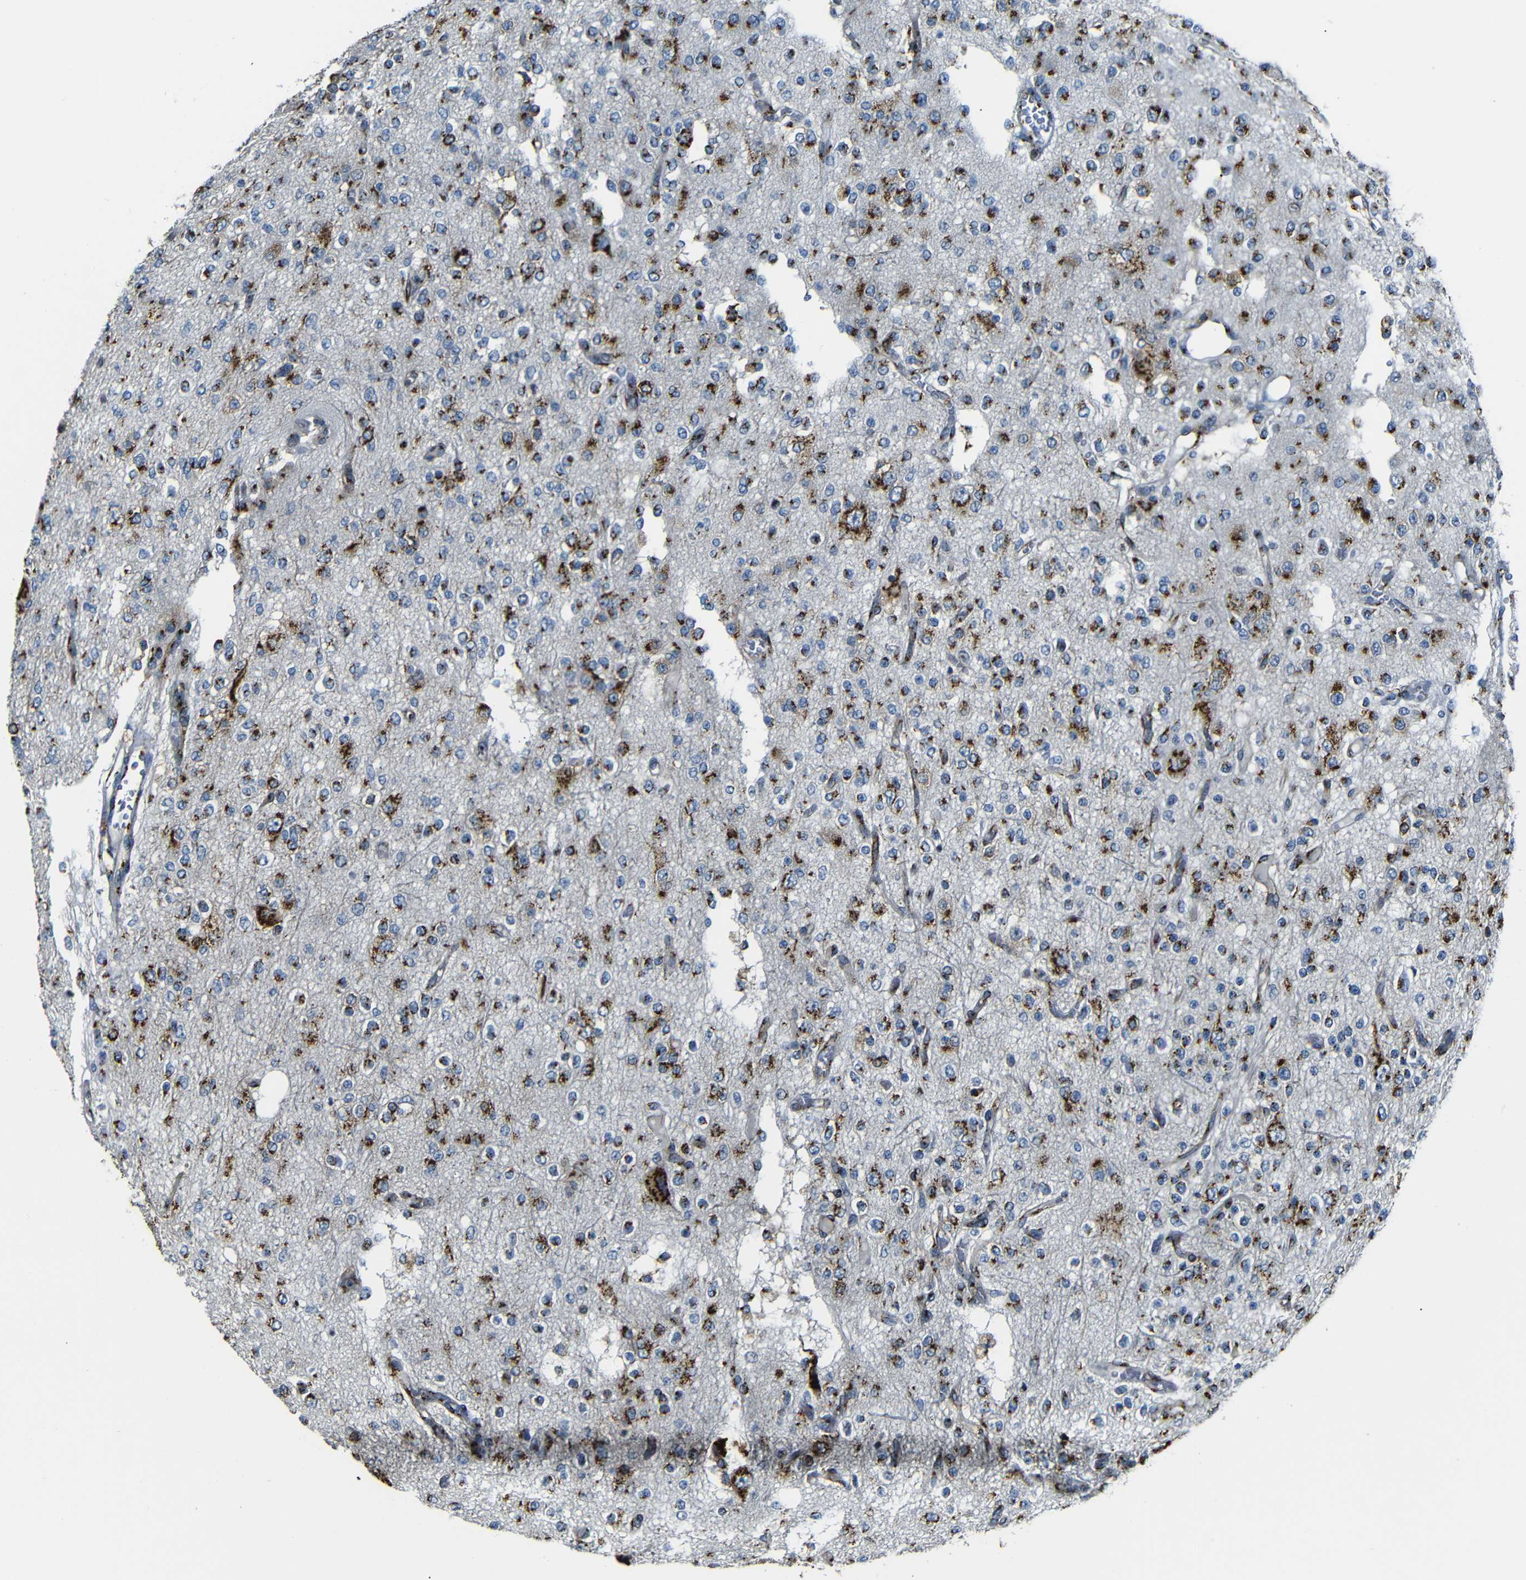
{"staining": {"intensity": "strong", "quantity": ">75%", "location": "cytoplasmic/membranous"}, "tissue": "glioma", "cell_type": "Tumor cells", "image_type": "cancer", "snomed": [{"axis": "morphology", "description": "Glioma, malignant, Low grade"}, {"axis": "topography", "description": "Brain"}], "caption": "Human malignant glioma (low-grade) stained with a protein marker shows strong staining in tumor cells.", "gene": "TGOLN2", "patient": {"sex": "male", "age": 38}}